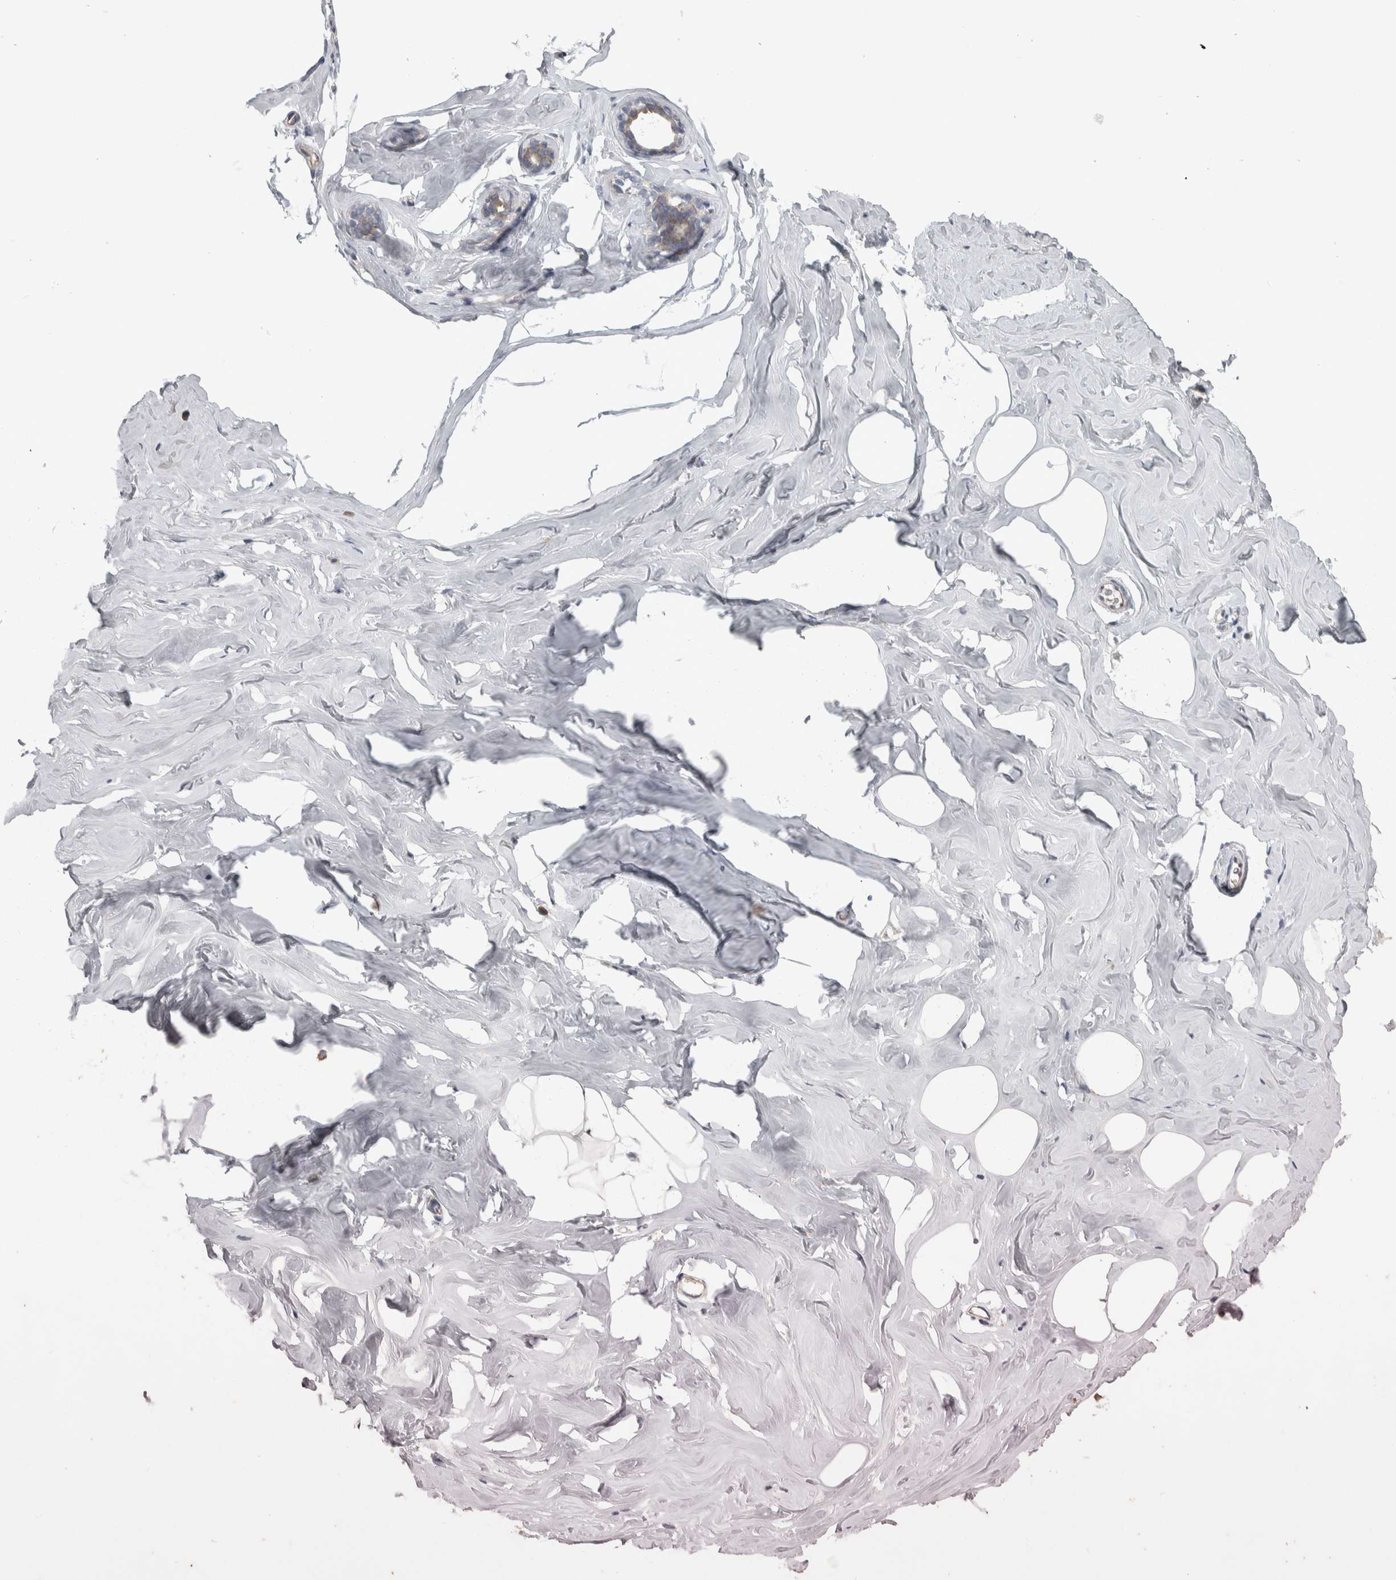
{"staining": {"intensity": "negative", "quantity": "none", "location": "none"}, "tissue": "adipose tissue", "cell_type": "Adipocytes", "image_type": "normal", "snomed": [{"axis": "morphology", "description": "Normal tissue, NOS"}, {"axis": "morphology", "description": "Fibrosis, NOS"}, {"axis": "topography", "description": "Breast"}, {"axis": "topography", "description": "Adipose tissue"}], "caption": "DAB immunohistochemical staining of benign adipose tissue exhibits no significant expression in adipocytes.", "gene": "SRP68", "patient": {"sex": "female", "age": 39}}